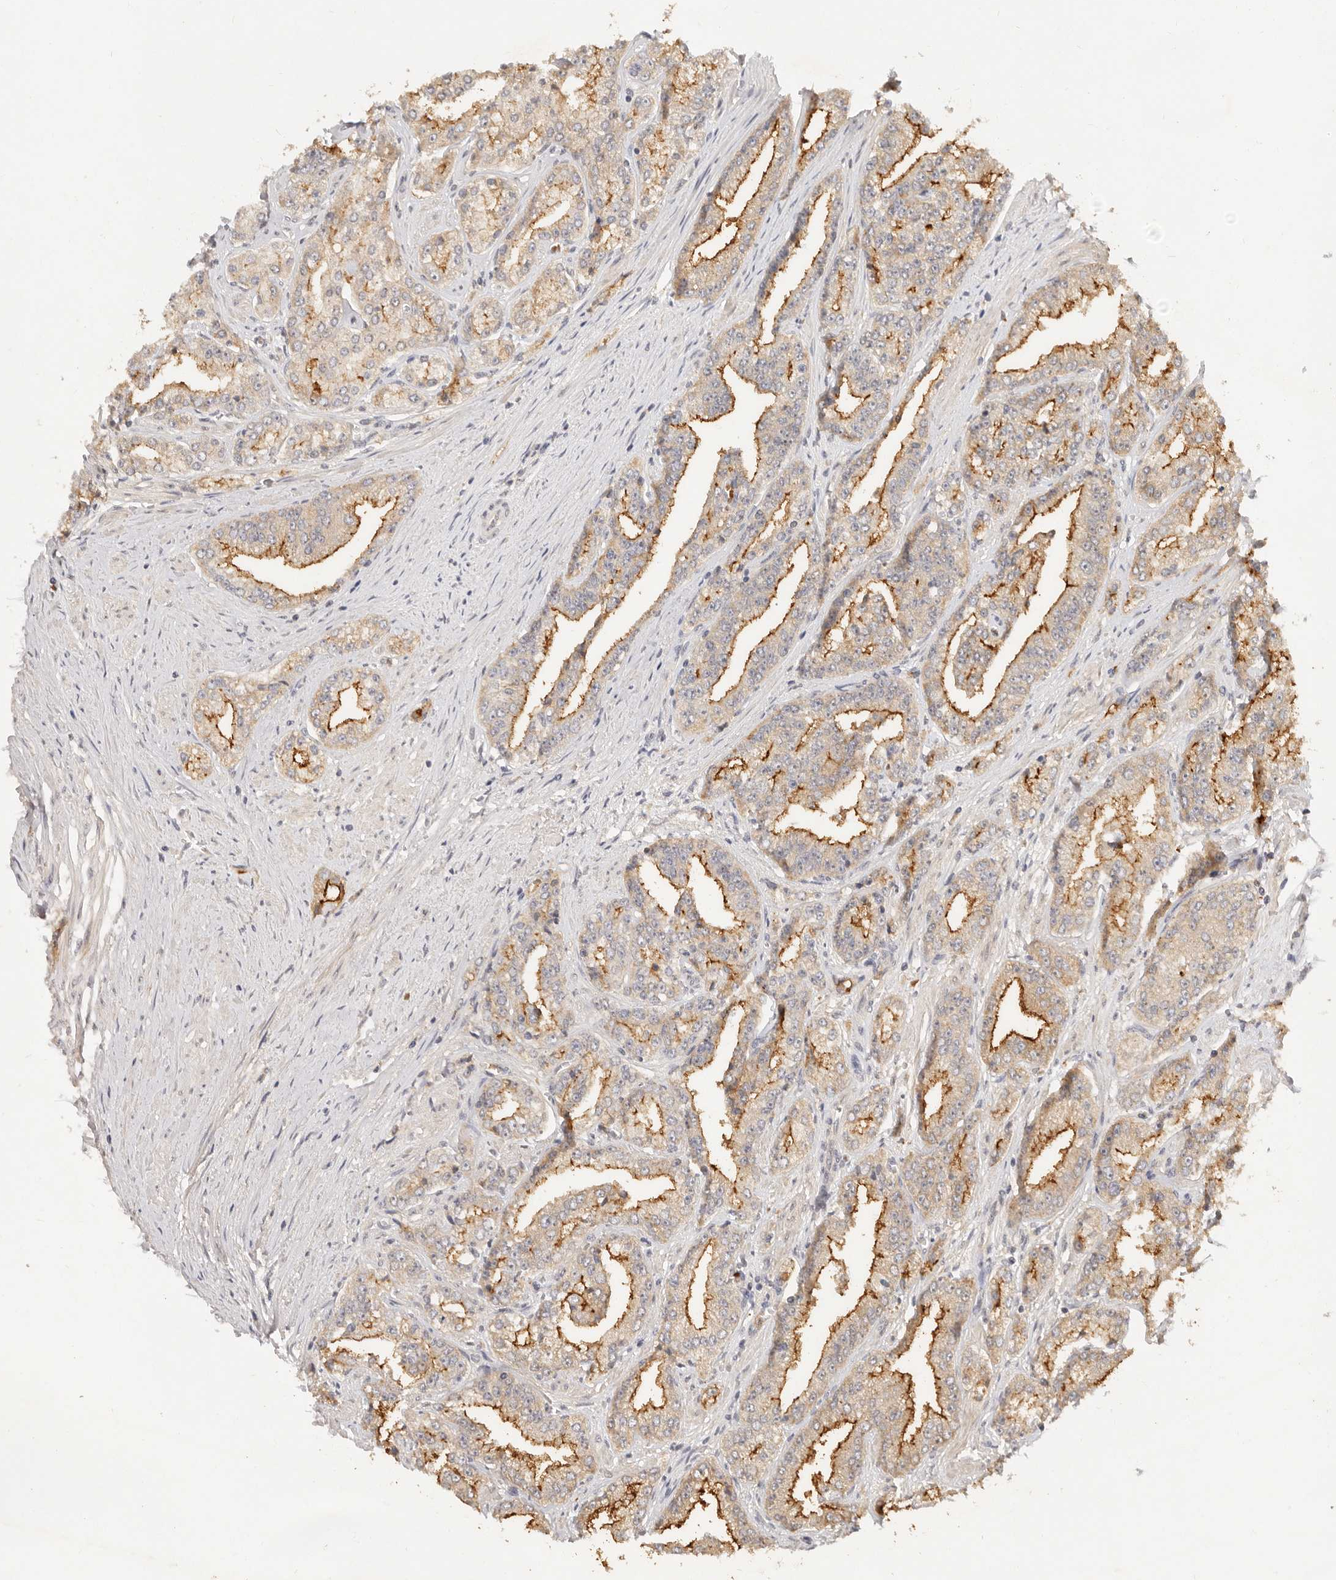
{"staining": {"intensity": "moderate", "quantity": ">75%", "location": "cytoplasmic/membranous"}, "tissue": "prostate cancer", "cell_type": "Tumor cells", "image_type": "cancer", "snomed": [{"axis": "morphology", "description": "Adenocarcinoma, High grade"}, {"axis": "topography", "description": "Prostate"}], "caption": "A brown stain shows moderate cytoplasmic/membranous positivity of a protein in human high-grade adenocarcinoma (prostate) tumor cells. Nuclei are stained in blue.", "gene": "FREM2", "patient": {"sex": "male", "age": 71}}